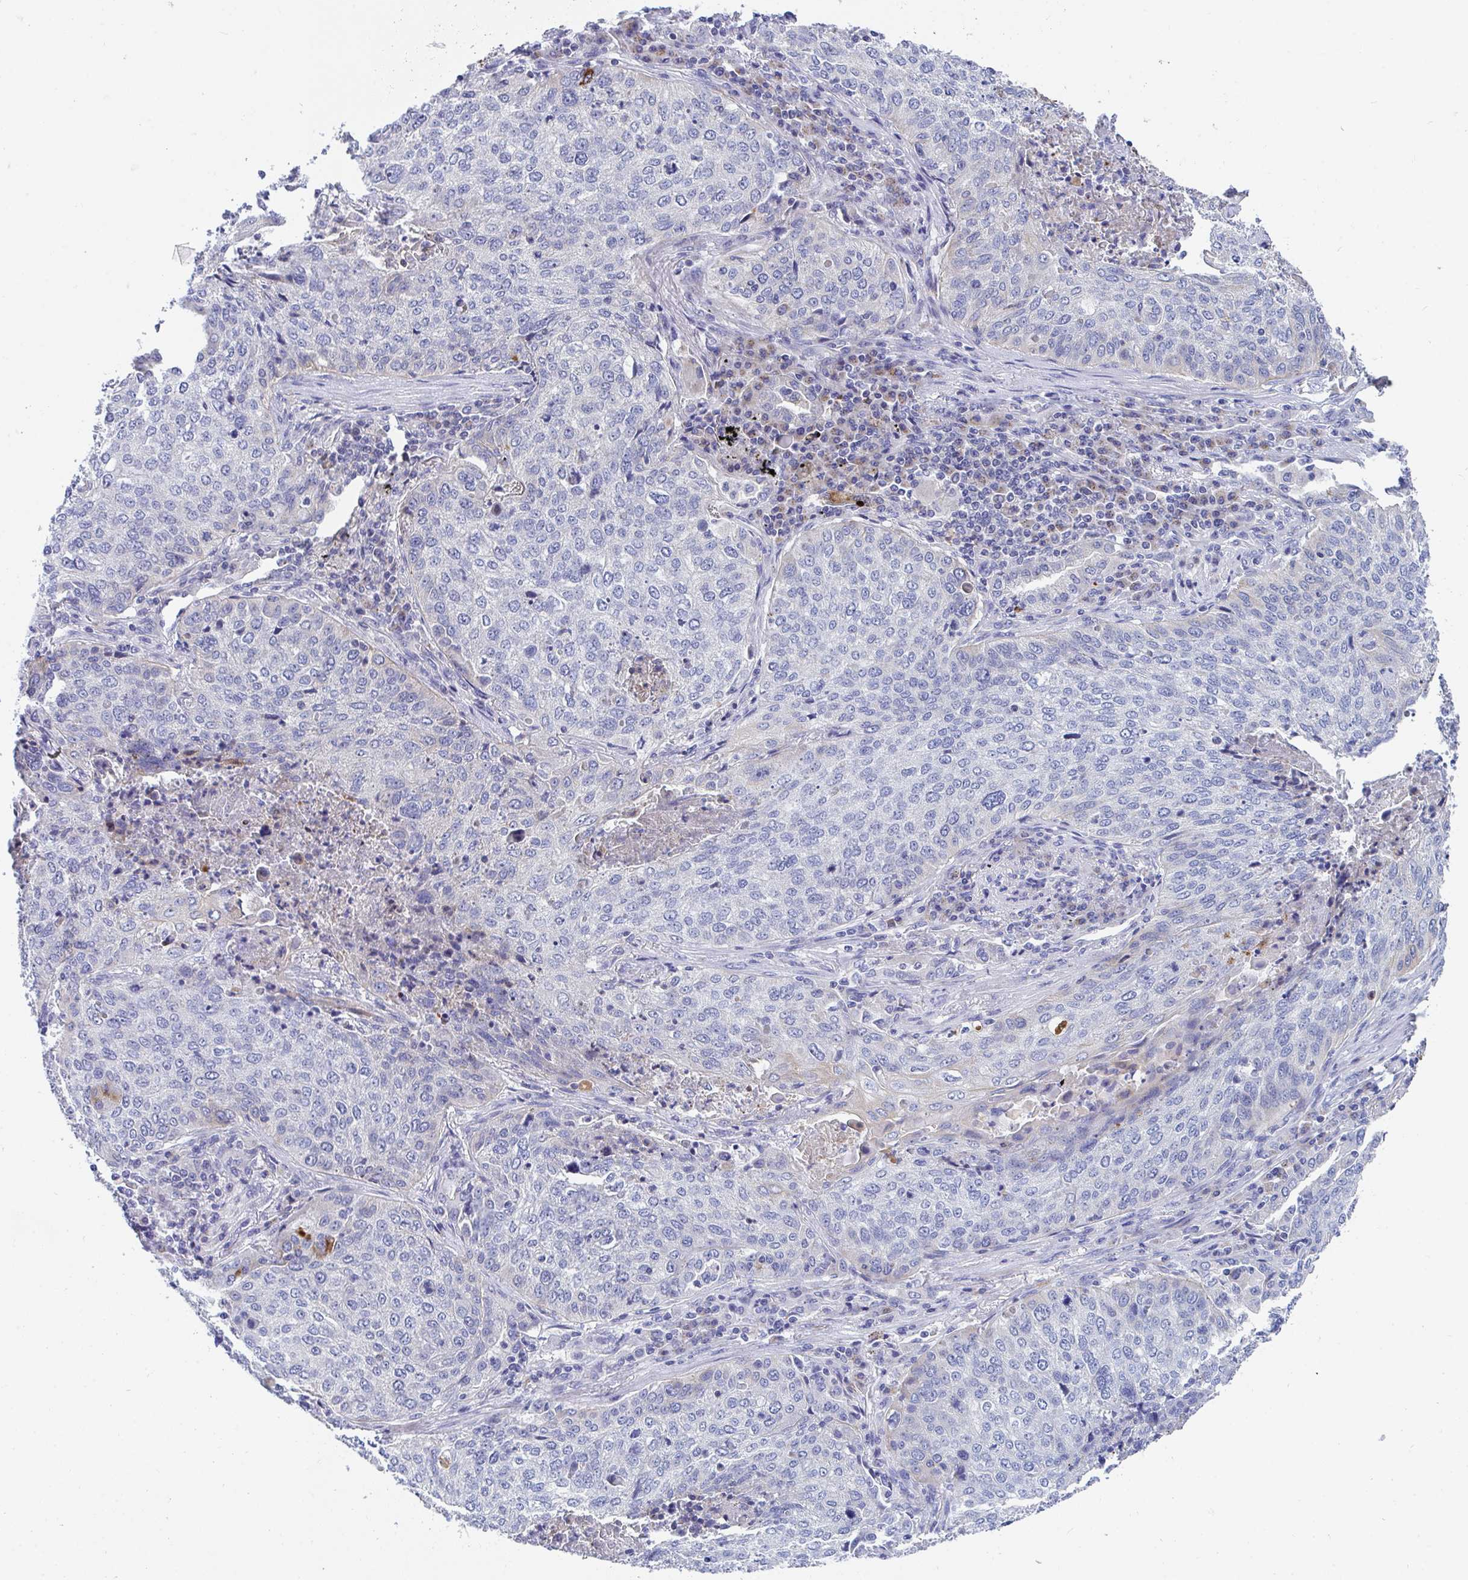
{"staining": {"intensity": "negative", "quantity": "none", "location": "none"}, "tissue": "lung cancer", "cell_type": "Tumor cells", "image_type": "cancer", "snomed": [{"axis": "morphology", "description": "Squamous cell carcinoma, NOS"}, {"axis": "topography", "description": "Lung"}], "caption": "There is no significant staining in tumor cells of lung cancer (squamous cell carcinoma).", "gene": "FRMD3", "patient": {"sex": "male", "age": 63}}